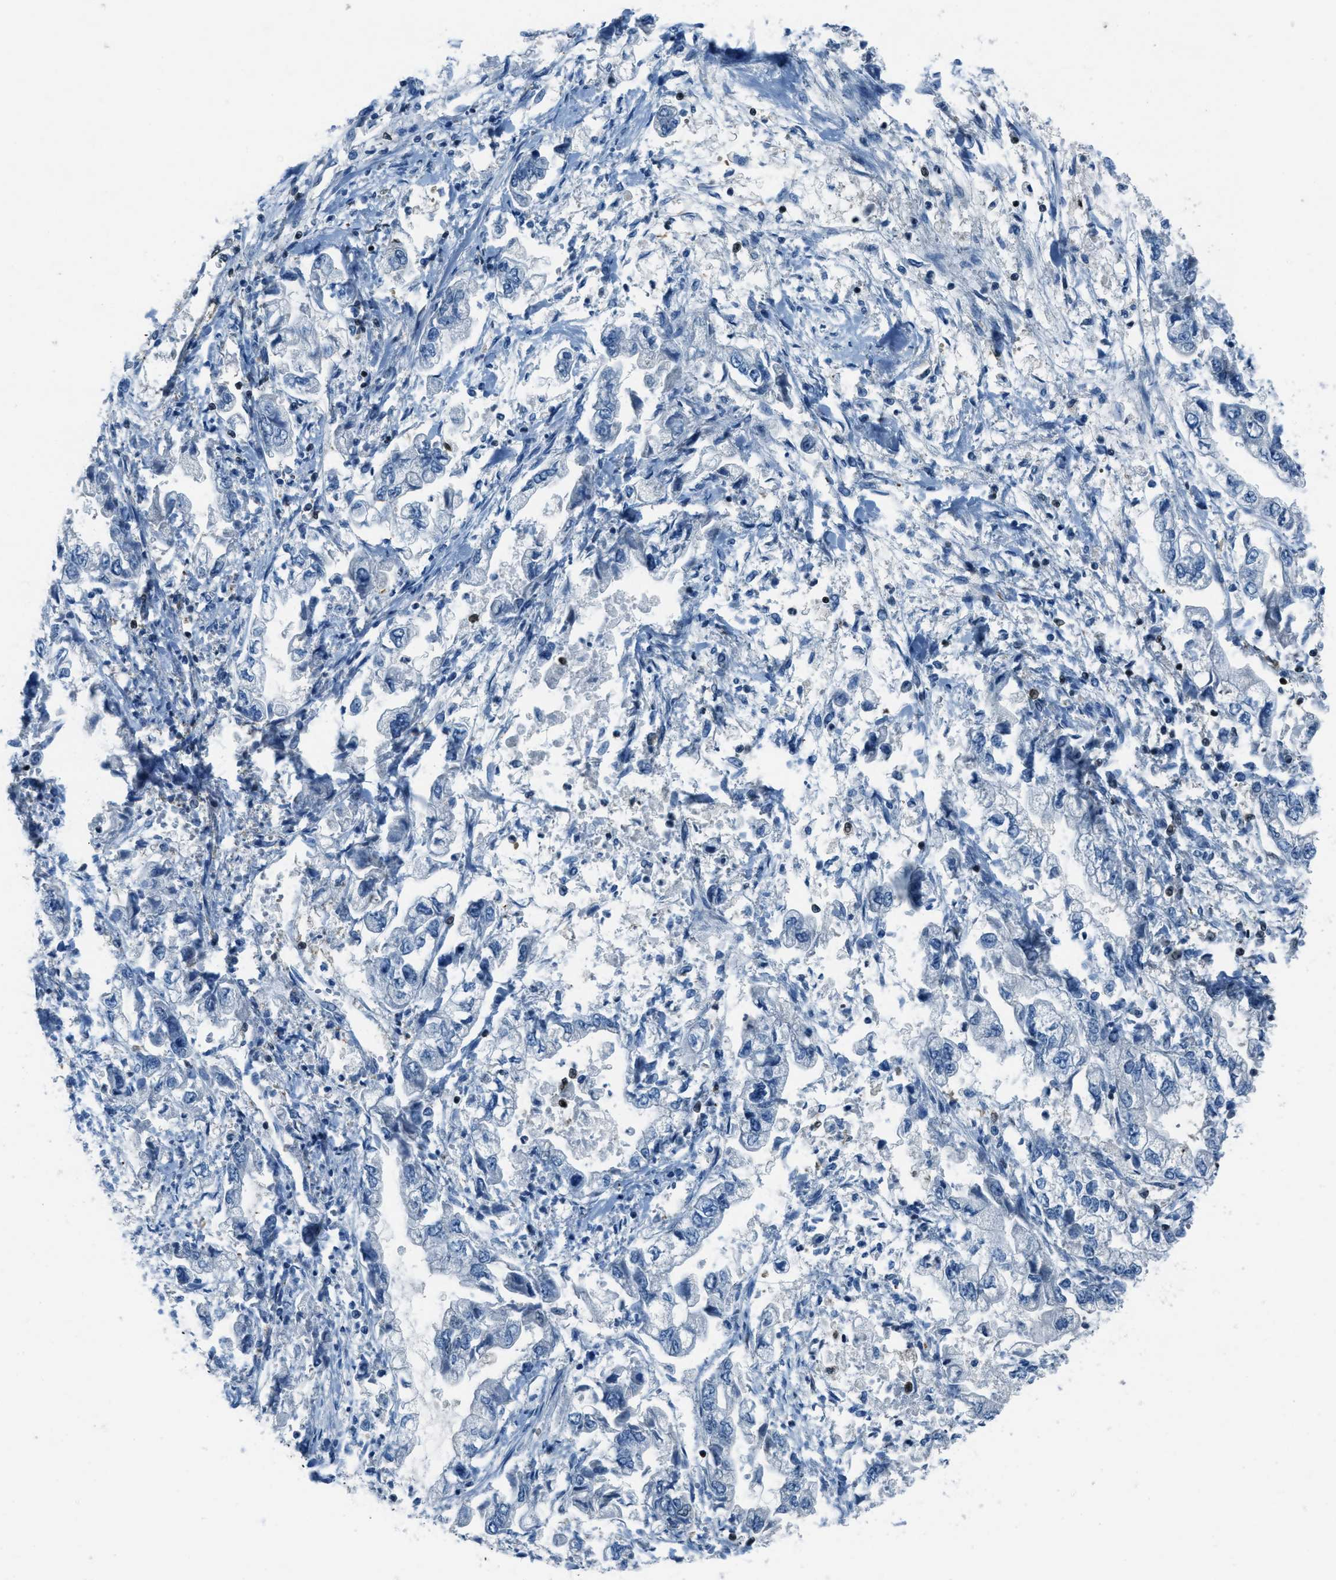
{"staining": {"intensity": "negative", "quantity": "none", "location": "none"}, "tissue": "stomach cancer", "cell_type": "Tumor cells", "image_type": "cancer", "snomed": [{"axis": "morphology", "description": "Normal tissue, NOS"}, {"axis": "morphology", "description": "Adenocarcinoma, NOS"}, {"axis": "topography", "description": "Stomach"}], "caption": "Tumor cells are negative for brown protein staining in stomach adenocarcinoma.", "gene": "OGFR", "patient": {"sex": "male", "age": 62}}